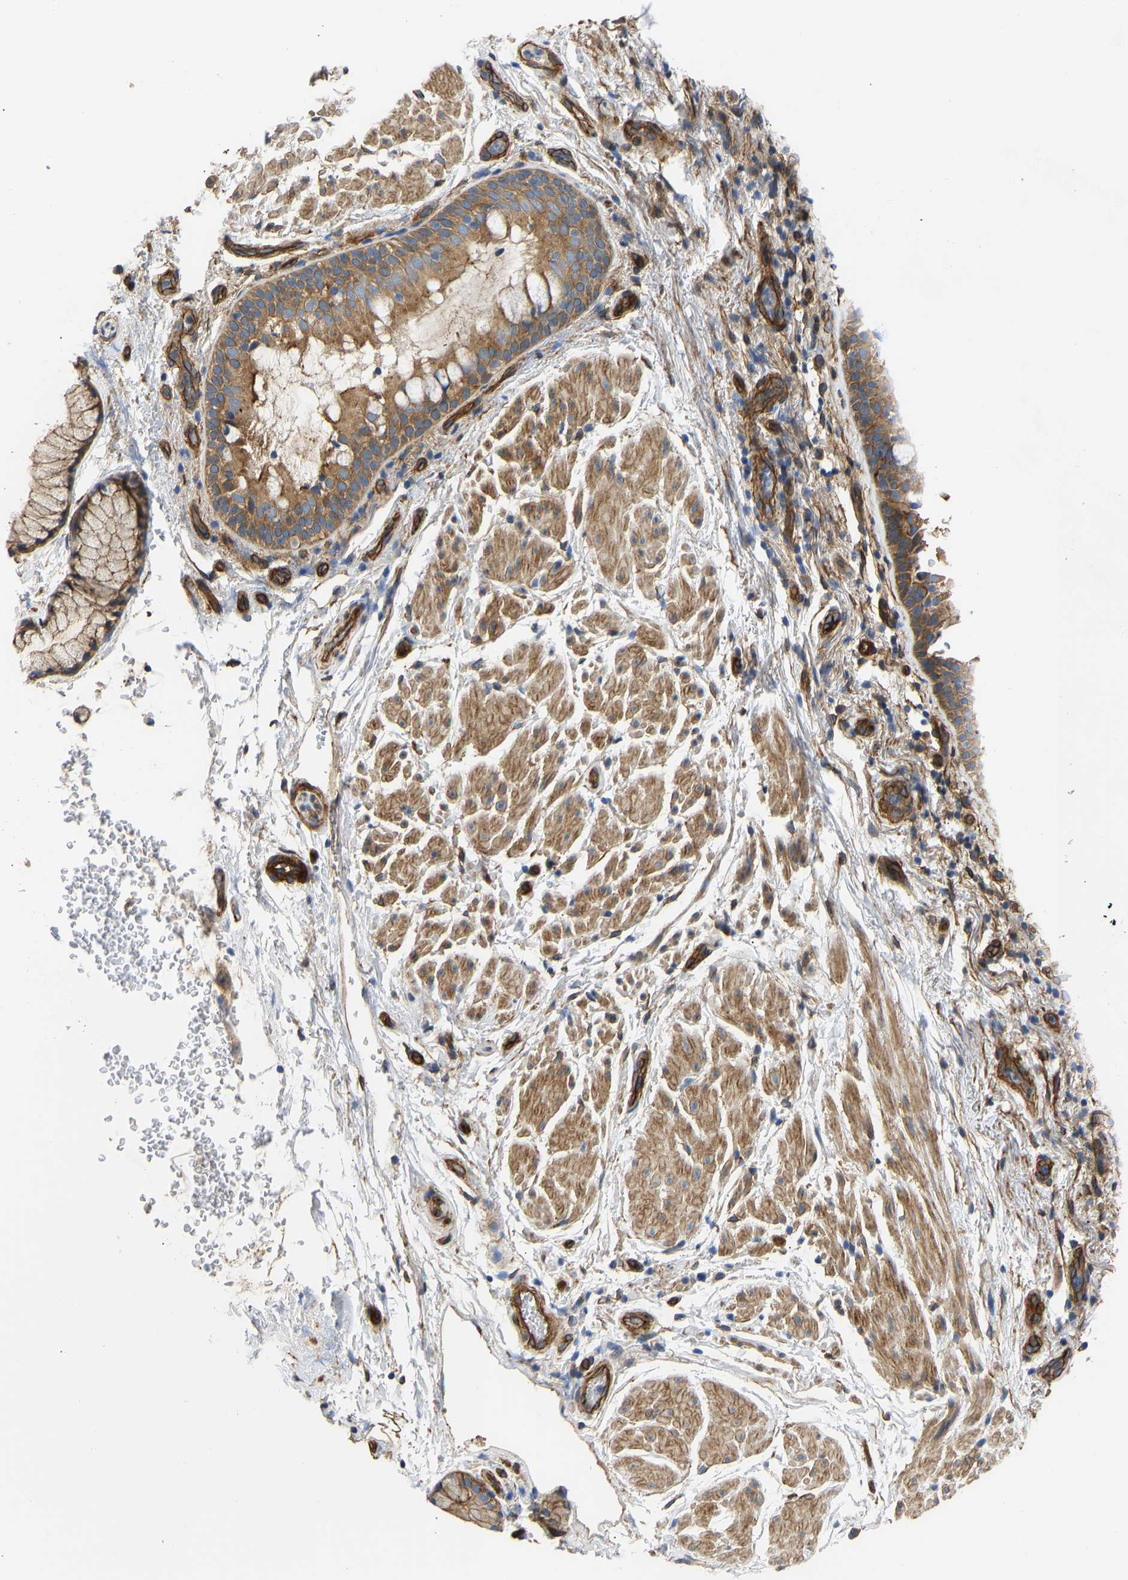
{"staining": {"intensity": "strong", "quantity": ">75%", "location": "cytoplasmic/membranous"}, "tissue": "bronchus", "cell_type": "Respiratory epithelial cells", "image_type": "normal", "snomed": [{"axis": "morphology", "description": "Normal tissue, NOS"}, {"axis": "morphology", "description": "Inflammation, NOS"}, {"axis": "topography", "description": "Cartilage tissue"}, {"axis": "topography", "description": "Bronchus"}], "caption": "A high amount of strong cytoplasmic/membranous expression is appreciated in approximately >75% of respiratory epithelial cells in unremarkable bronchus.", "gene": "MYO1C", "patient": {"sex": "male", "age": 77}}